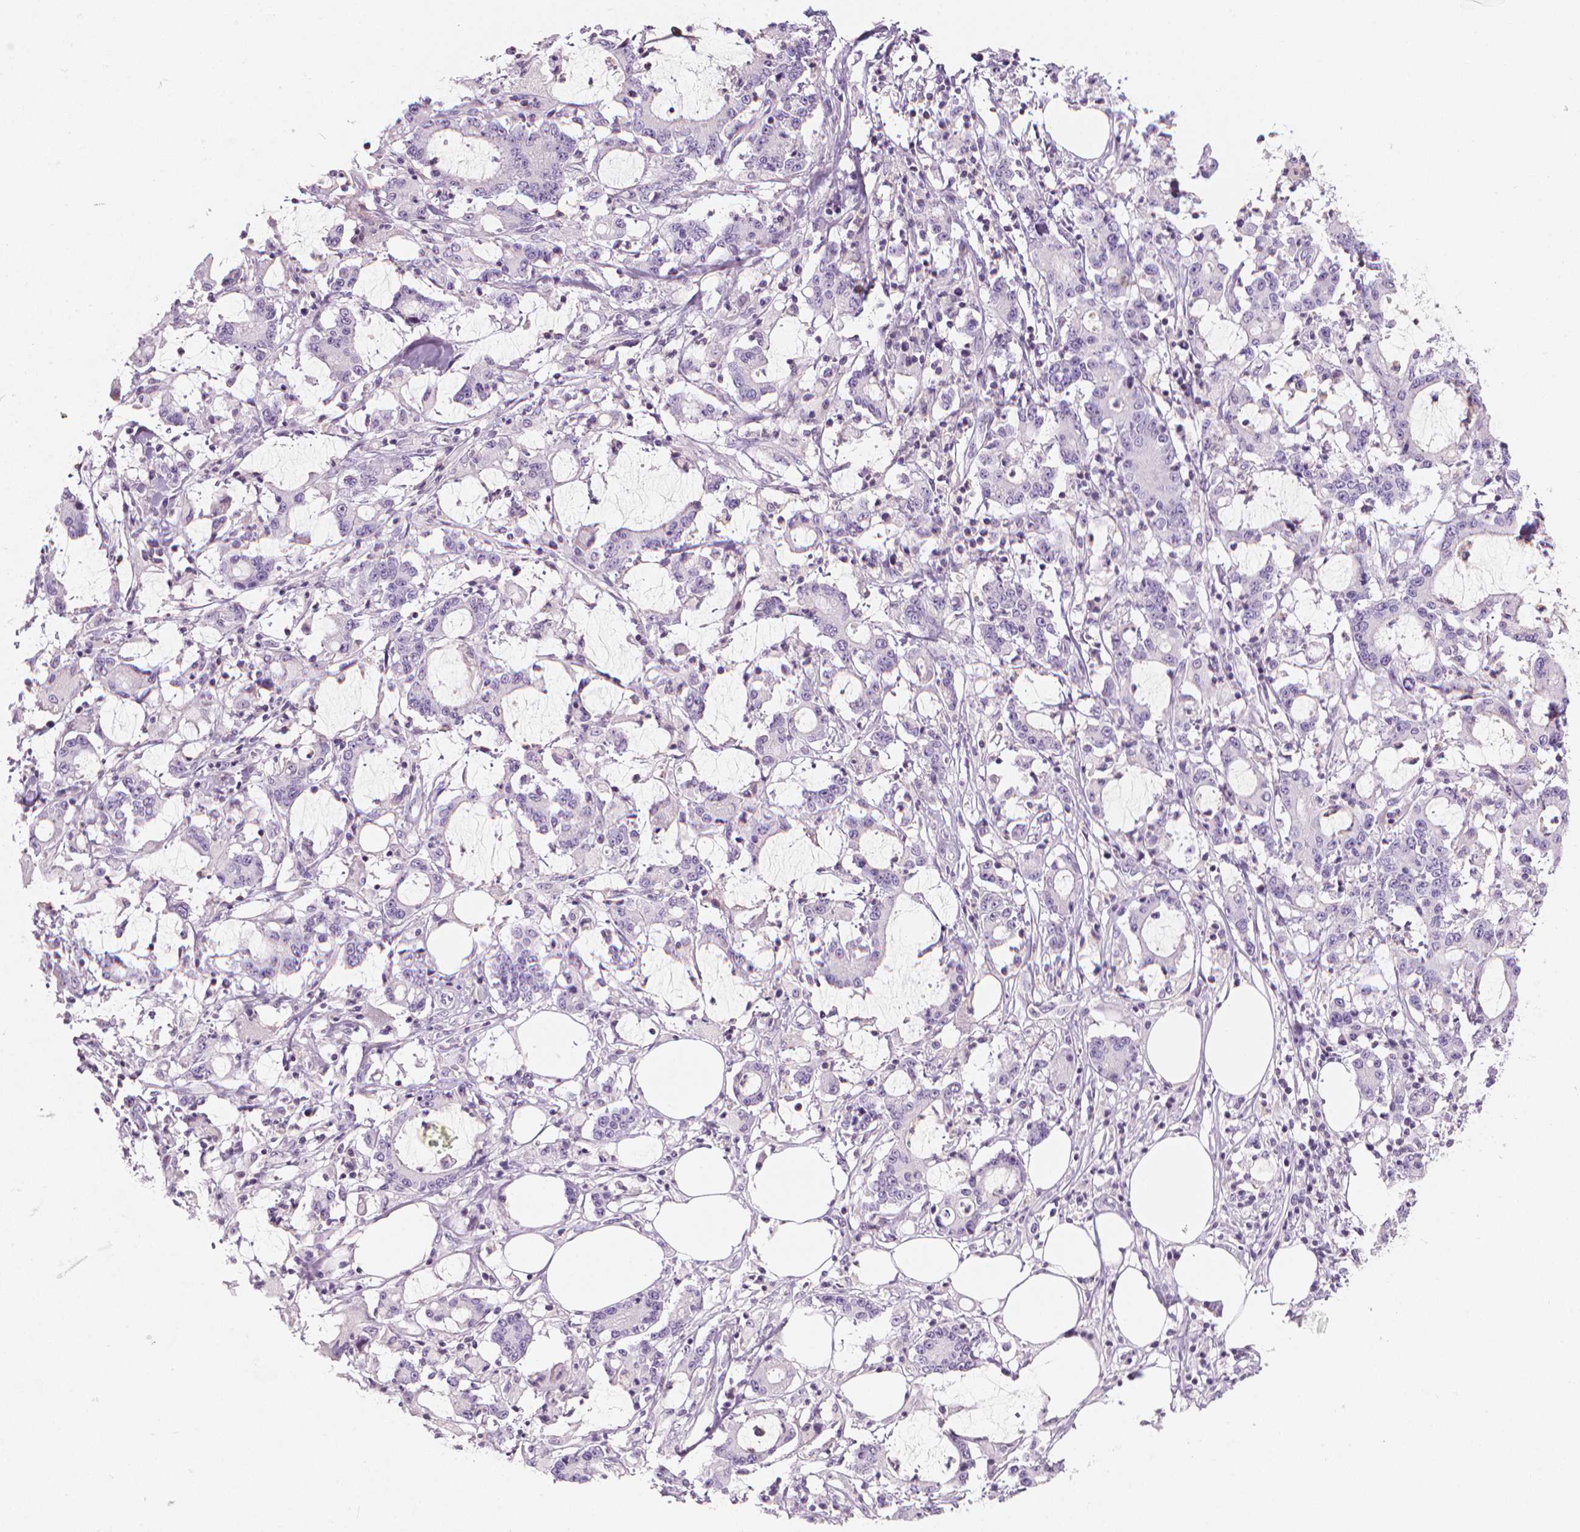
{"staining": {"intensity": "negative", "quantity": "none", "location": "none"}, "tissue": "stomach cancer", "cell_type": "Tumor cells", "image_type": "cancer", "snomed": [{"axis": "morphology", "description": "Adenocarcinoma, NOS"}, {"axis": "topography", "description": "Stomach, upper"}], "caption": "DAB (3,3'-diaminobenzidine) immunohistochemical staining of human stomach cancer exhibits no significant staining in tumor cells.", "gene": "DCAF8L1", "patient": {"sex": "male", "age": 68}}